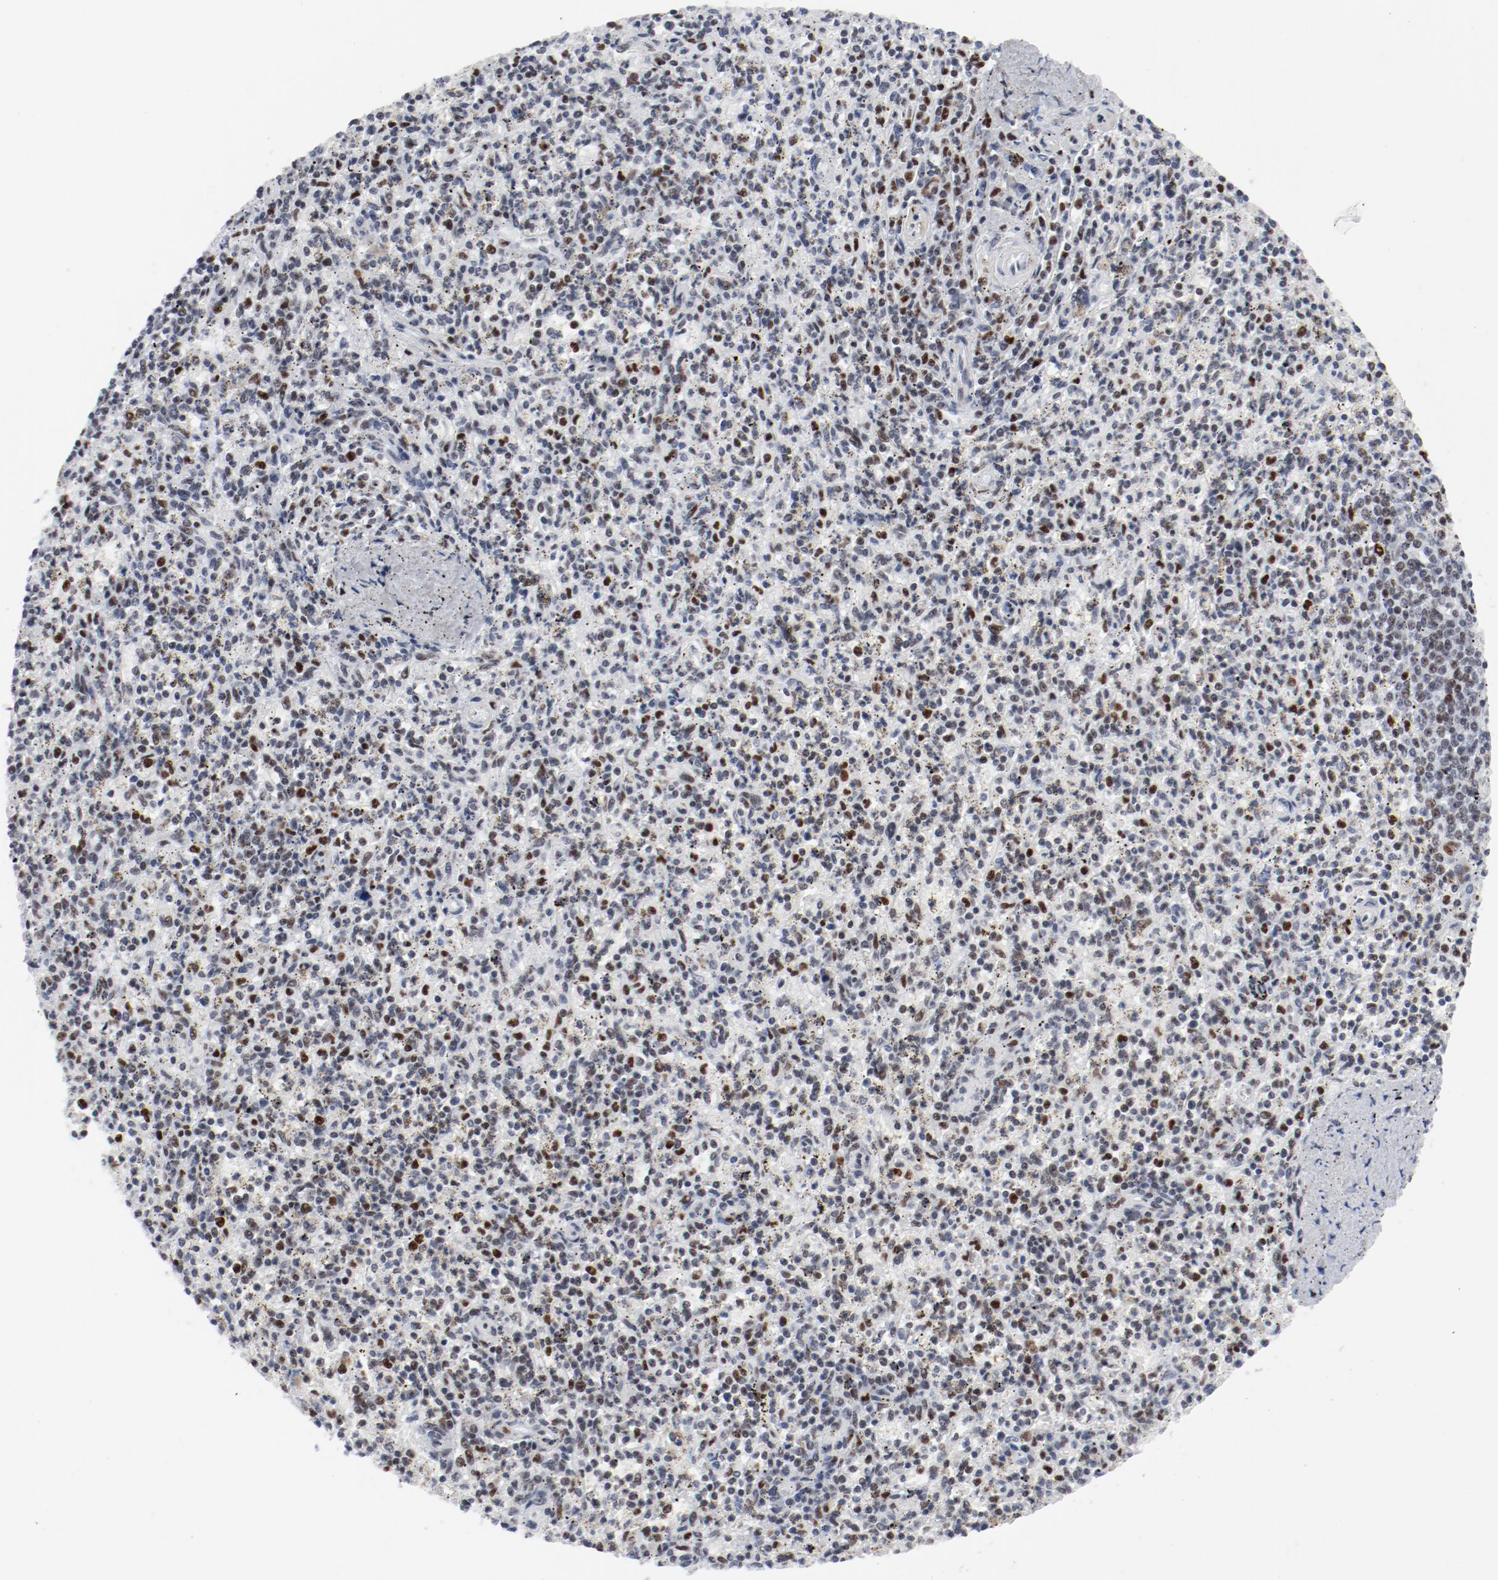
{"staining": {"intensity": "moderate", "quantity": "25%-75%", "location": "nuclear"}, "tissue": "spleen", "cell_type": "Cells in red pulp", "image_type": "normal", "snomed": [{"axis": "morphology", "description": "Normal tissue, NOS"}, {"axis": "topography", "description": "Spleen"}], "caption": "Spleen stained for a protein displays moderate nuclear positivity in cells in red pulp. The protein is shown in brown color, while the nuclei are stained blue.", "gene": "POLD1", "patient": {"sex": "male", "age": 72}}